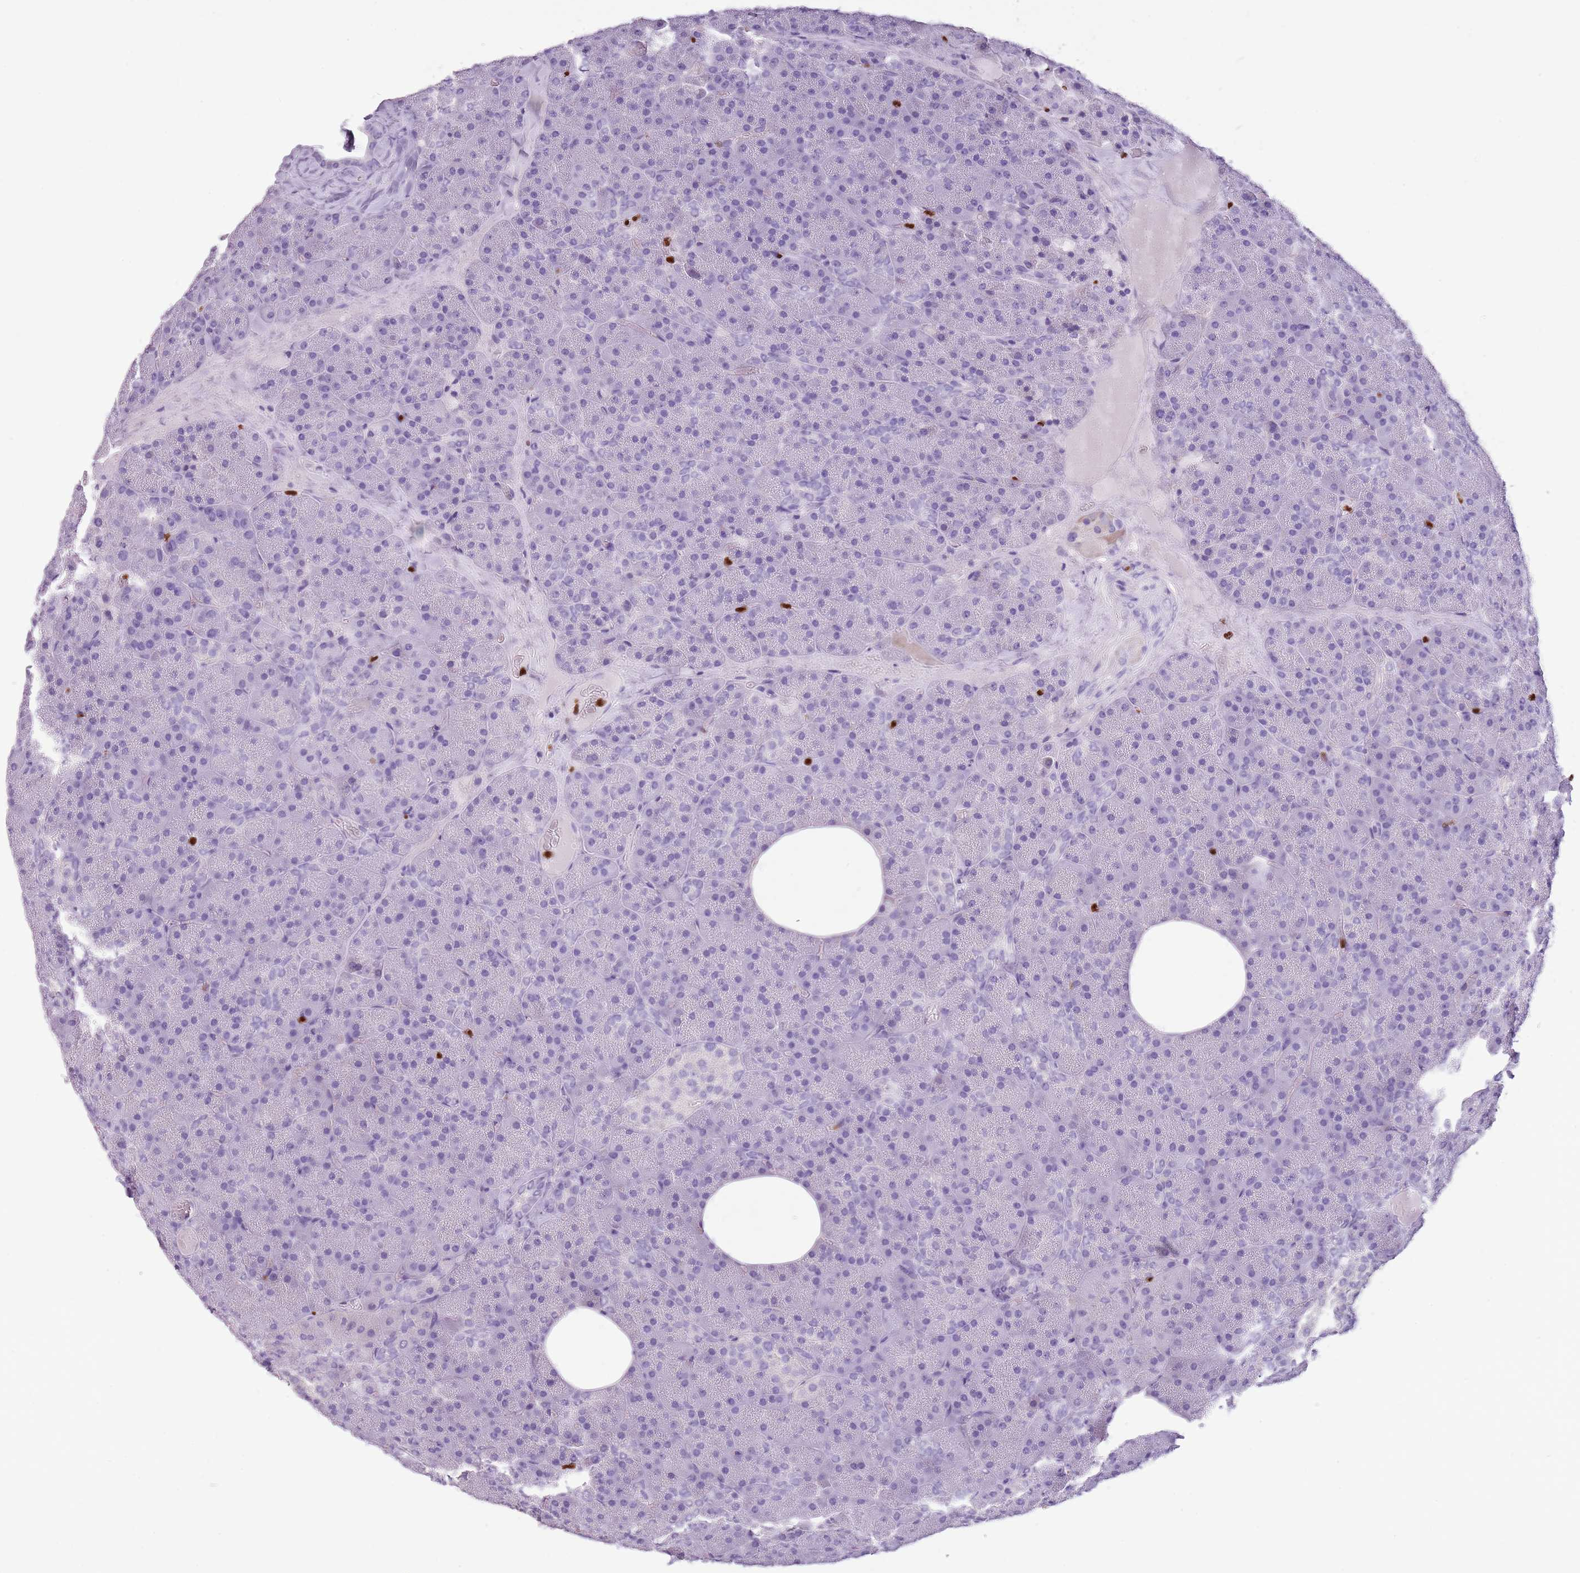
{"staining": {"intensity": "negative", "quantity": "none", "location": "none"}, "tissue": "pancreas", "cell_type": "Exocrine glandular cells", "image_type": "normal", "snomed": [{"axis": "morphology", "description": "Normal tissue, NOS"}, {"axis": "morphology", "description": "Carcinoid, malignant, NOS"}, {"axis": "topography", "description": "Pancreas"}], "caption": "IHC of normal pancreas reveals no staining in exocrine glandular cells.", "gene": "CELF6", "patient": {"sex": "female", "age": 35}}